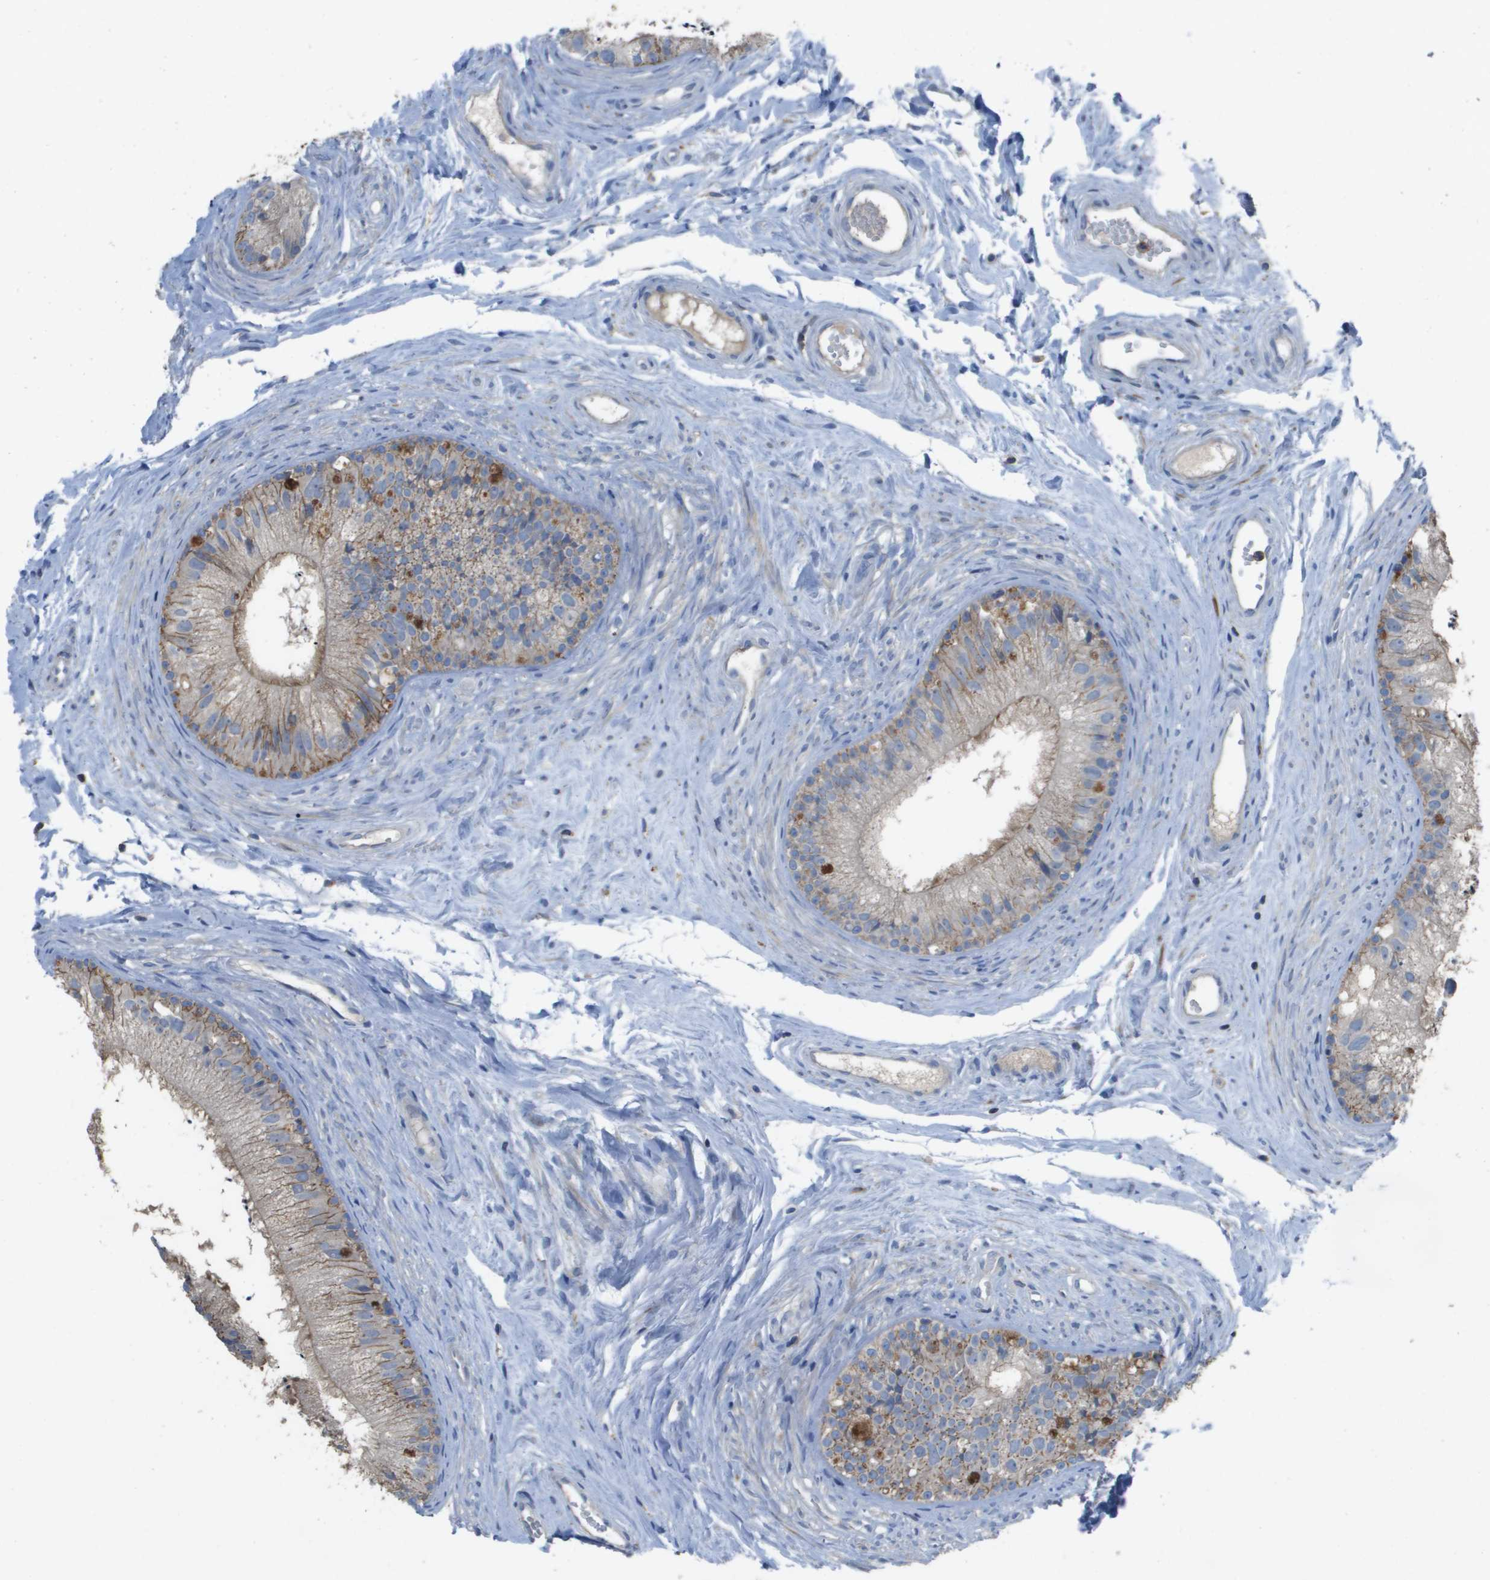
{"staining": {"intensity": "weak", "quantity": "<25%", "location": "cytoplasmic/membranous"}, "tissue": "epididymis", "cell_type": "Glandular cells", "image_type": "normal", "snomed": [{"axis": "morphology", "description": "Normal tissue, NOS"}, {"axis": "topography", "description": "Epididymis"}], "caption": "Protein analysis of benign epididymis shows no significant staining in glandular cells.", "gene": "CLCA4", "patient": {"sex": "male", "age": 56}}